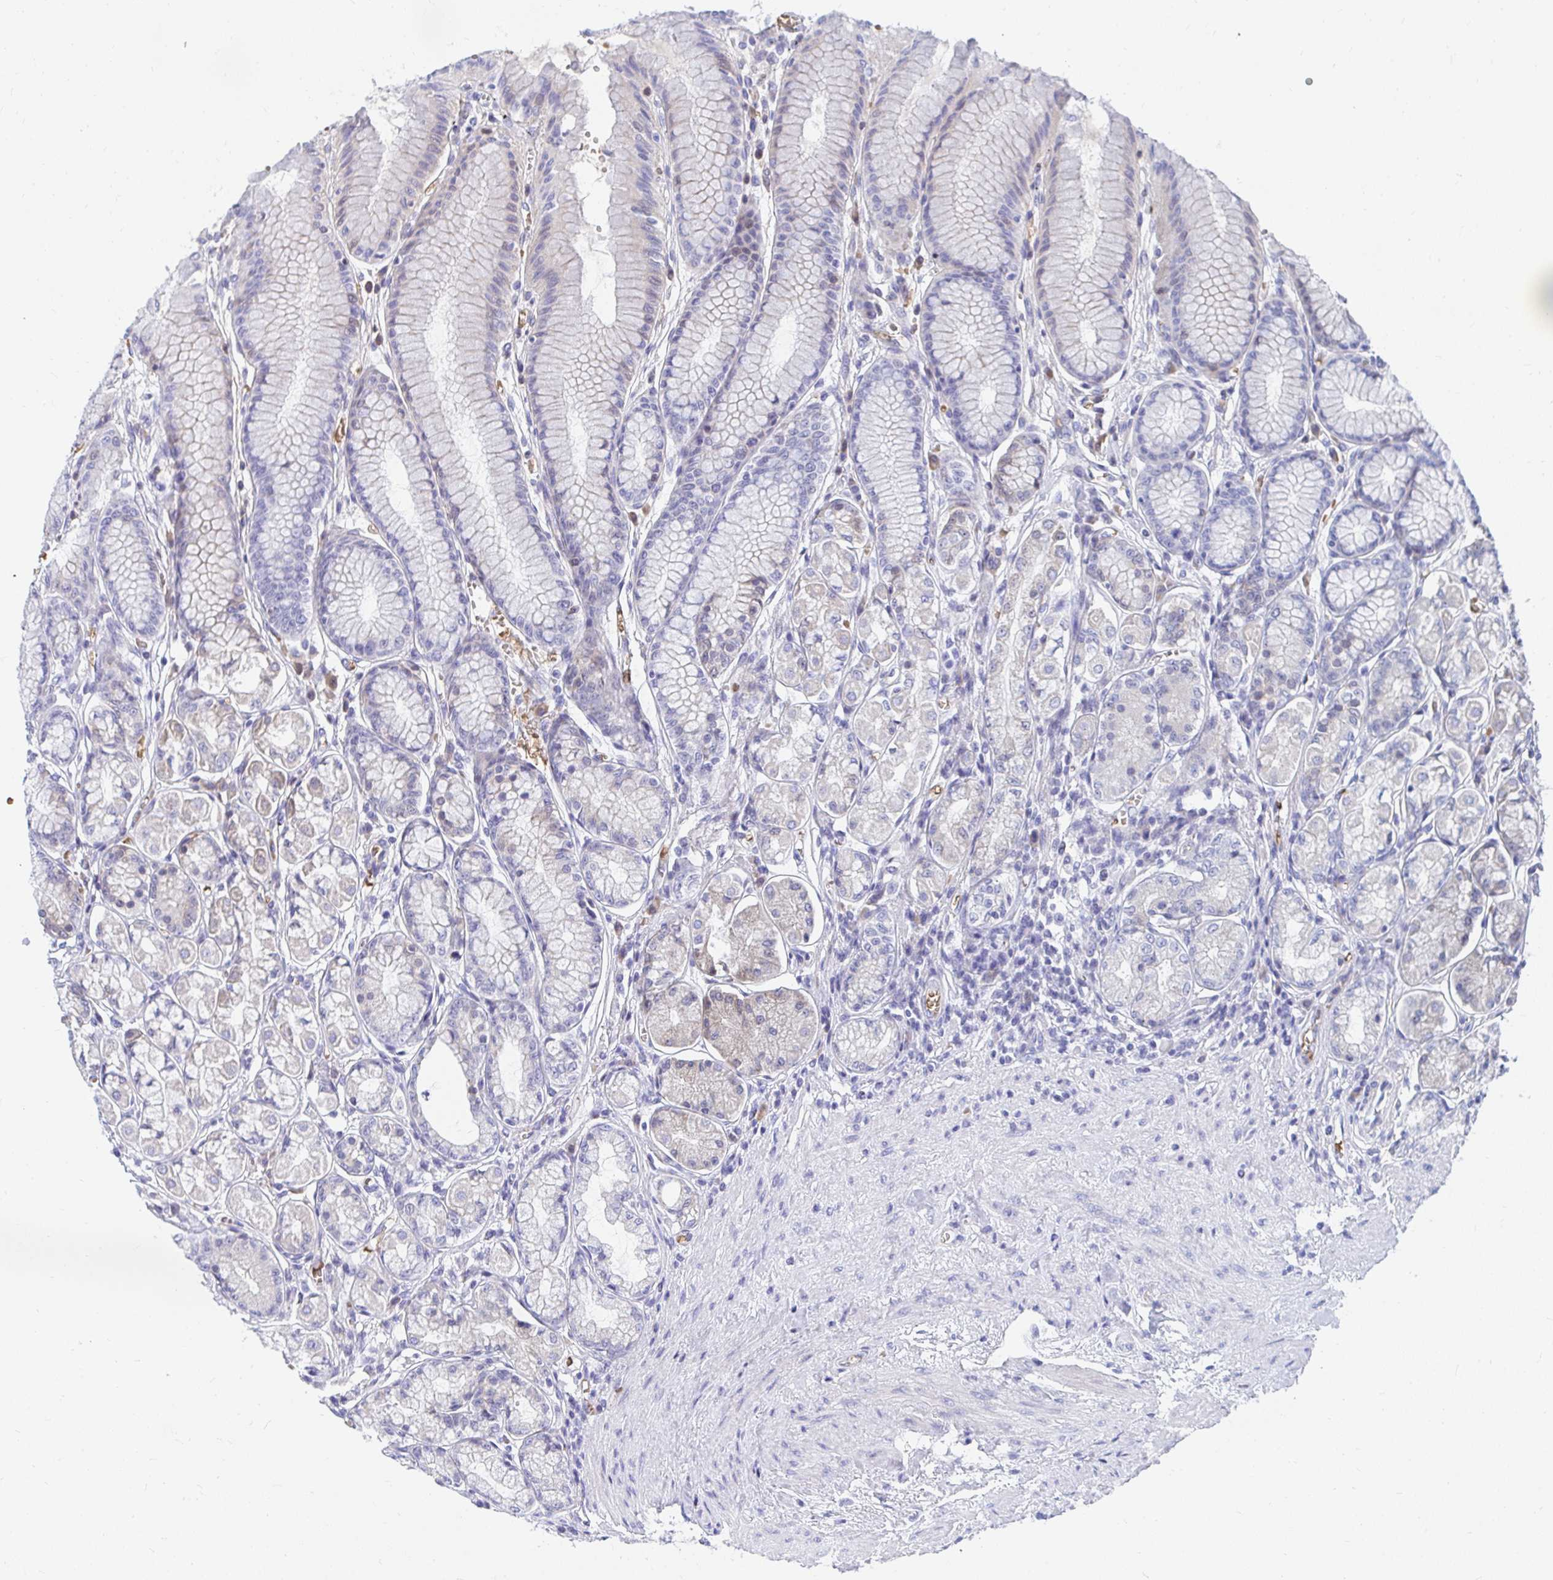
{"staining": {"intensity": "weak", "quantity": "<25%", "location": "cytoplasmic/membranous"}, "tissue": "stomach", "cell_type": "Glandular cells", "image_type": "normal", "snomed": [{"axis": "morphology", "description": "Normal tissue, NOS"}, {"axis": "topography", "description": "Stomach"}, {"axis": "topography", "description": "Stomach, lower"}], "caption": "High power microscopy micrograph of an immunohistochemistry (IHC) image of unremarkable stomach, revealing no significant expression in glandular cells.", "gene": "MROH2B", "patient": {"sex": "male", "age": 76}}